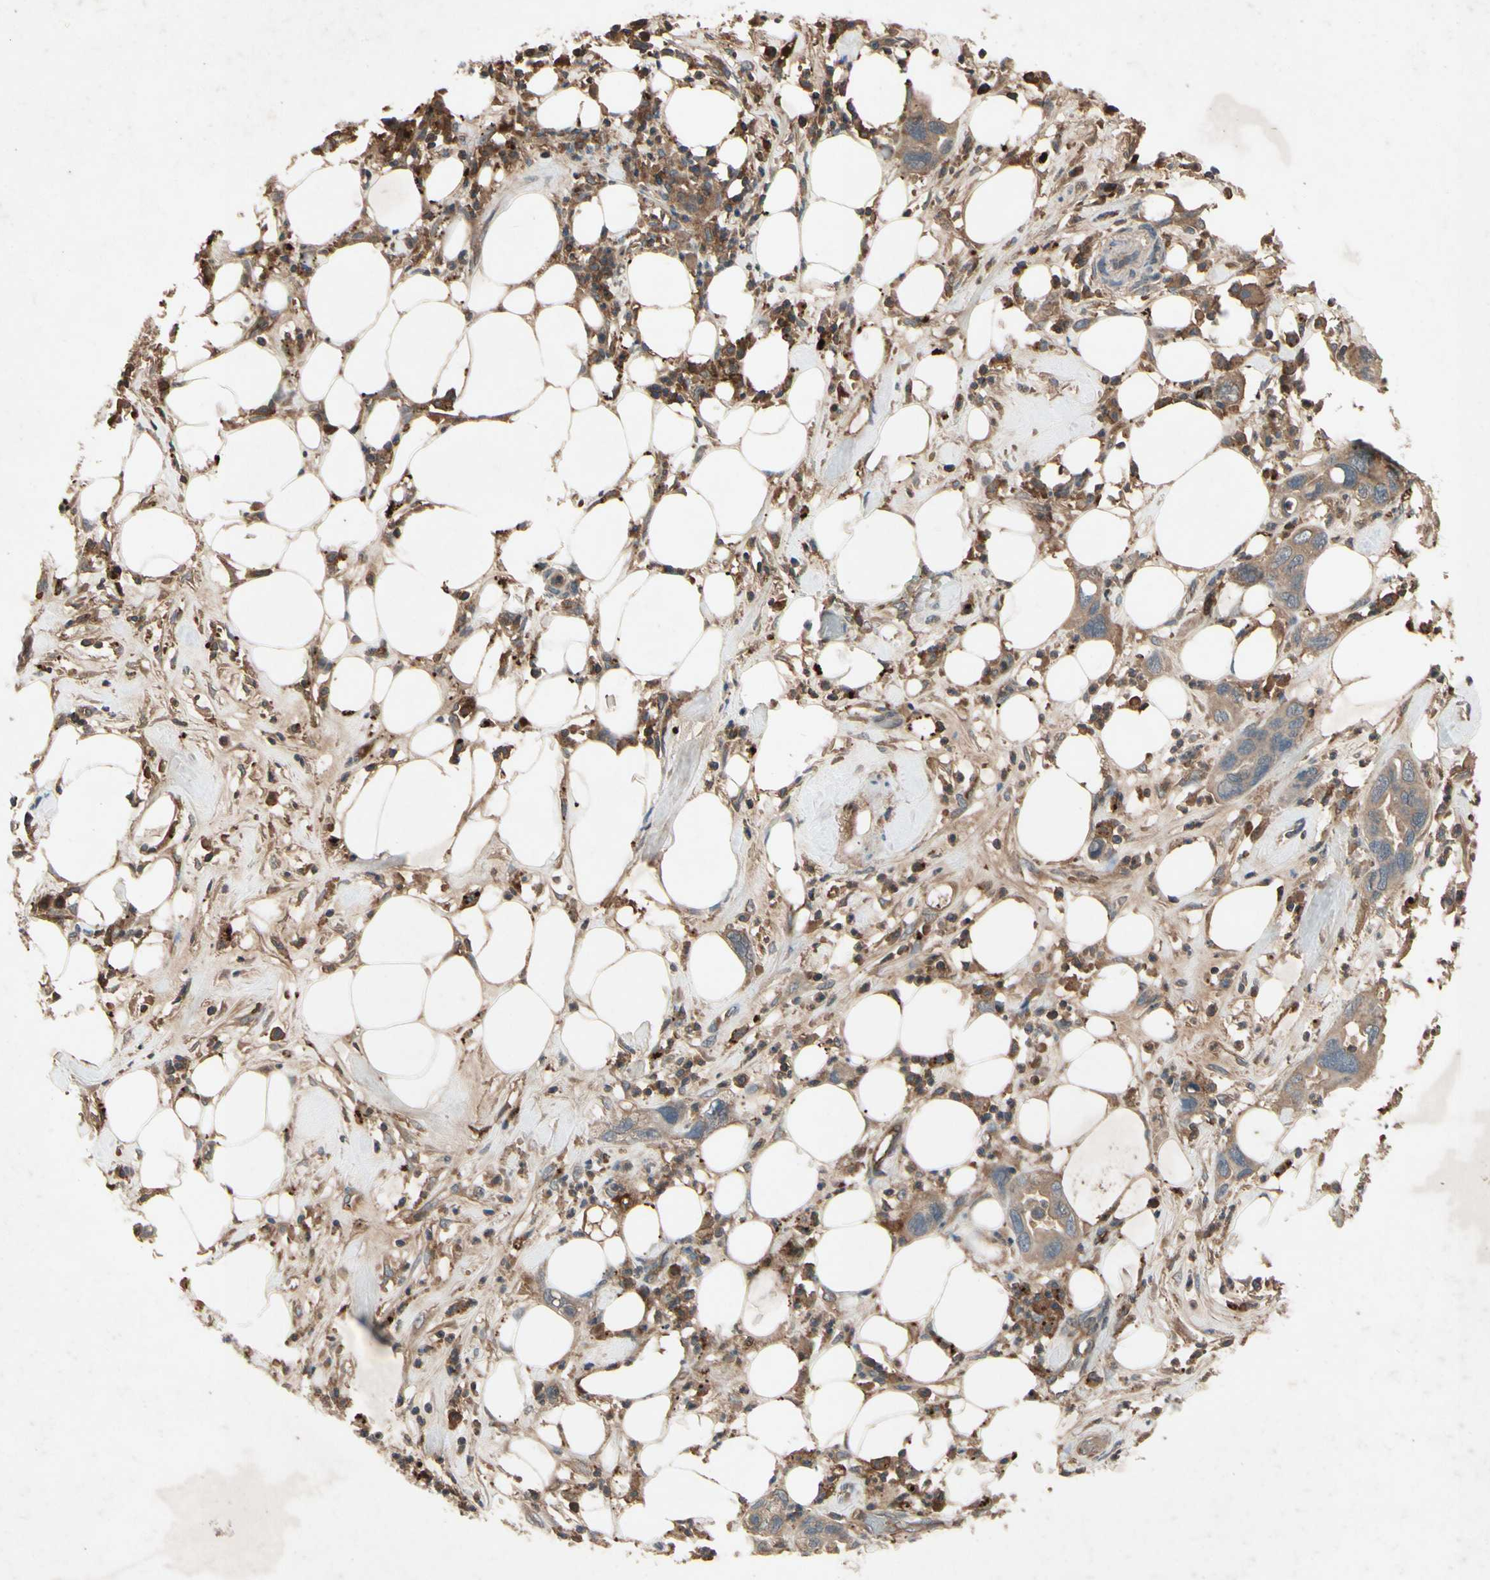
{"staining": {"intensity": "weak", "quantity": "25%-75%", "location": "cytoplasmic/membranous"}, "tissue": "pancreatic cancer", "cell_type": "Tumor cells", "image_type": "cancer", "snomed": [{"axis": "morphology", "description": "Adenocarcinoma, NOS"}, {"axis": "topography", "description": "Pancreas"}], "caption": "Human adenocarcinoma (pancreatic) stained with a brown dye exhibits weak cytoplasmic/membranous positive expression in approximately 25%-75% of tumor cells.", "gene": "IL1RL1", "patient": {"sex": "female", "age": 71}}